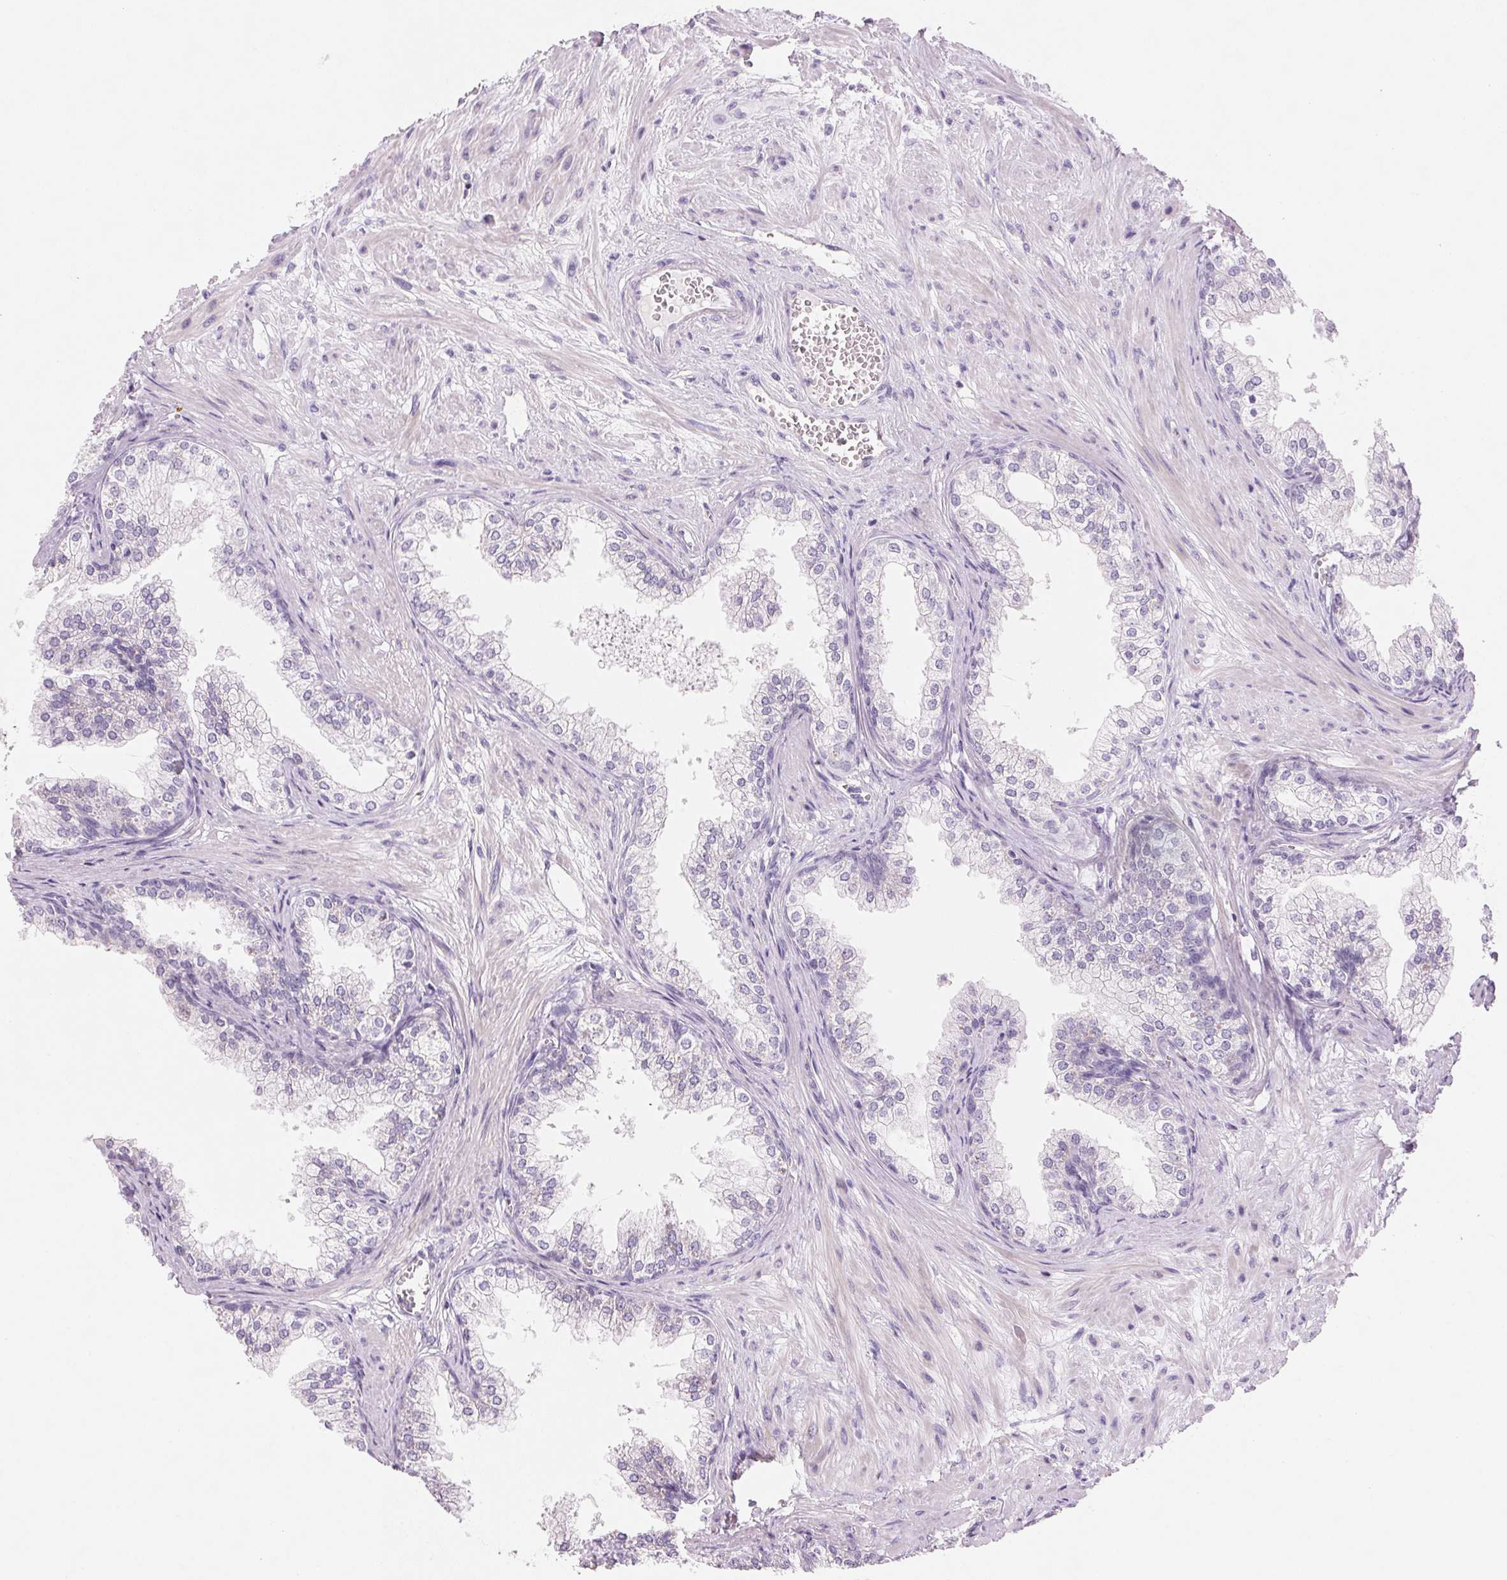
{"staining": {"intensity": "negative", "quantity": "none", "location": "none"}, "tissue": "prostate", "cell_type": "Glandular cells", "image_type": "normal", "snomed": [{"axis": "morphology", "description": "Normal tissue, NOS"}, {"axis": "topography", "description": "Prostate"}], "caption": "The immunohistochemistry micrograph has no significant expression in glandular cells of prostate.", "gene": "CYP11B1", "patient": {"sex": "male", "age": 79}}